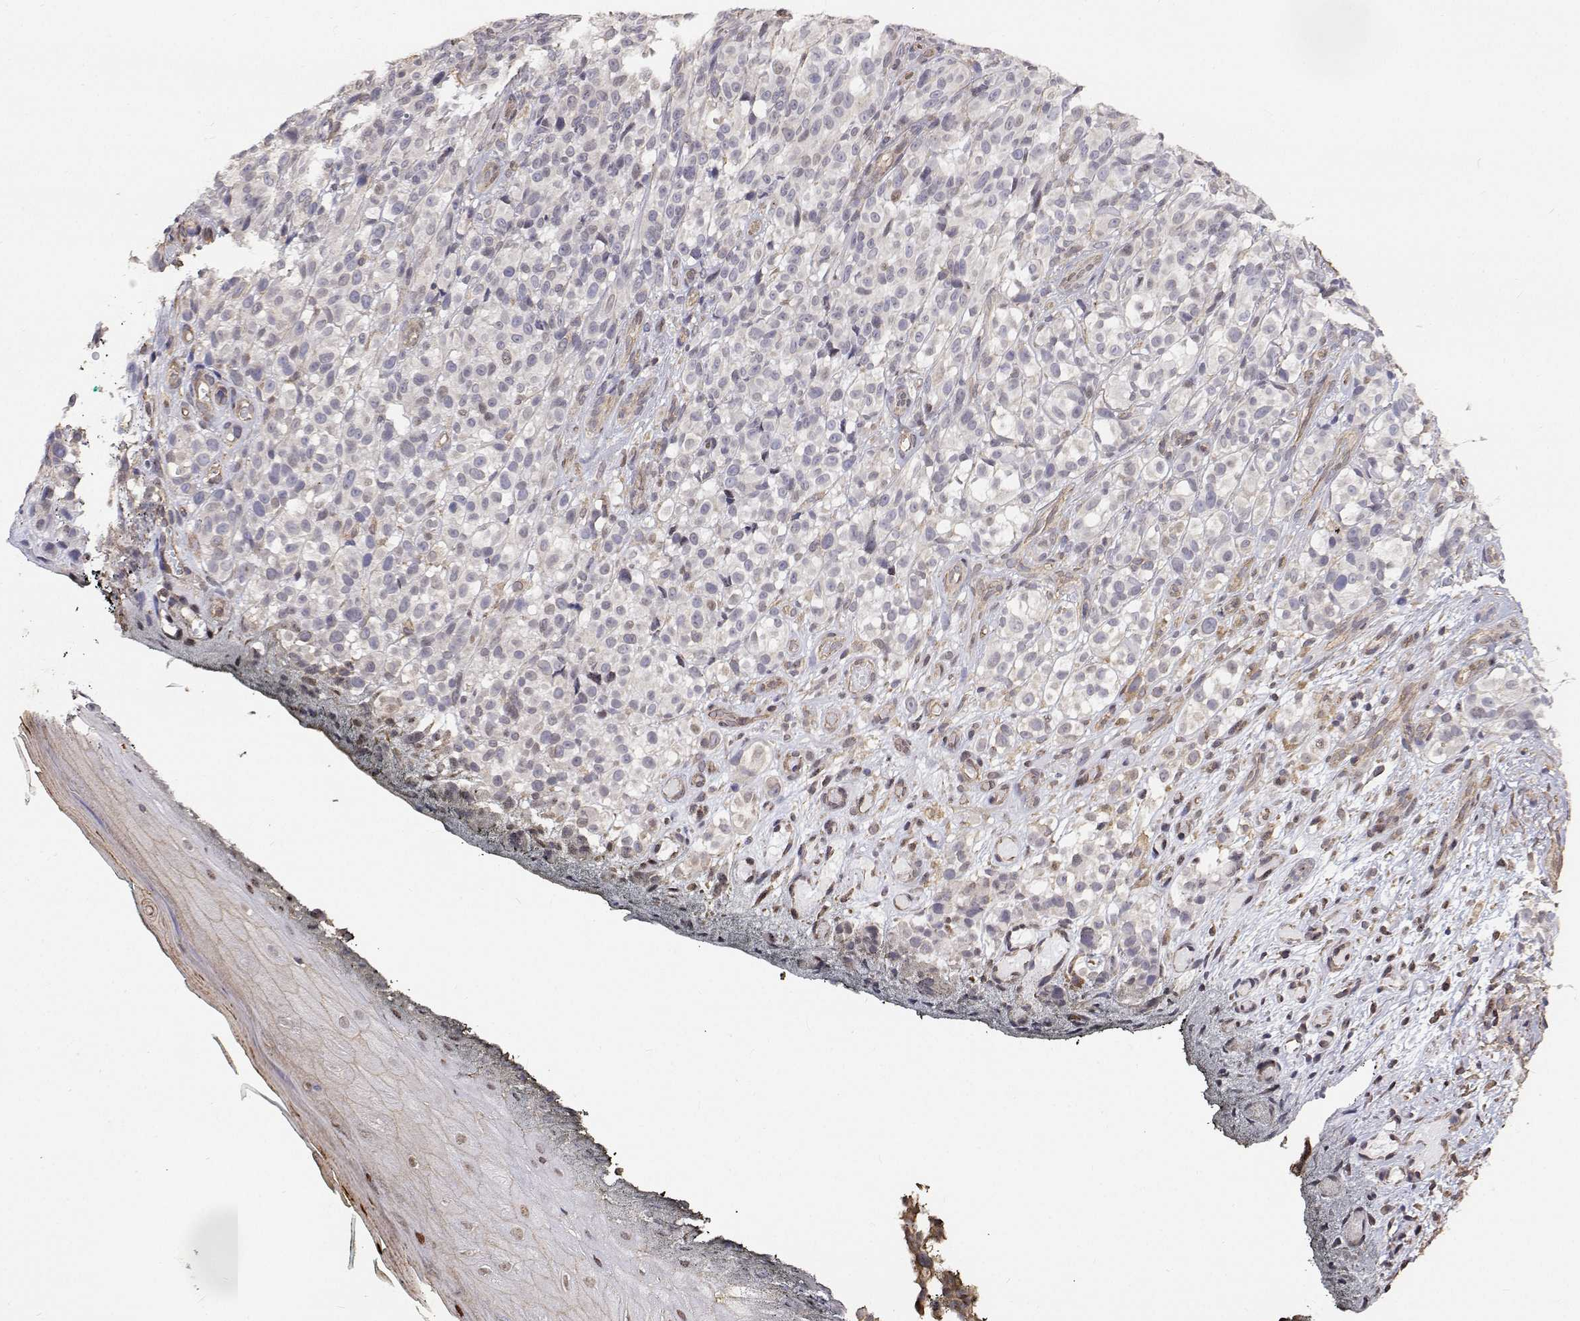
{"staining": {"intensity": "negative", "quantity": "none", "location": "none"}, "tissue": "melanoma", "cell_type": "Tumor cells", "image_type": "cancer", "snomed": [{"axis": "morphology", "description": "Malignant melanoma, NOS"}, {"axis": "topography", "description": "Skin"}], "caption": "A photomicrograph of human malignant melanoma is negative for staining in tumor cells. (DAB (3,3'-diaminobenzidine) immunohistochemistry visualized using brightfield microscopy, high magnification).", "gene": "GSDMA", "patient": {"sex": "female", "age": 85}}